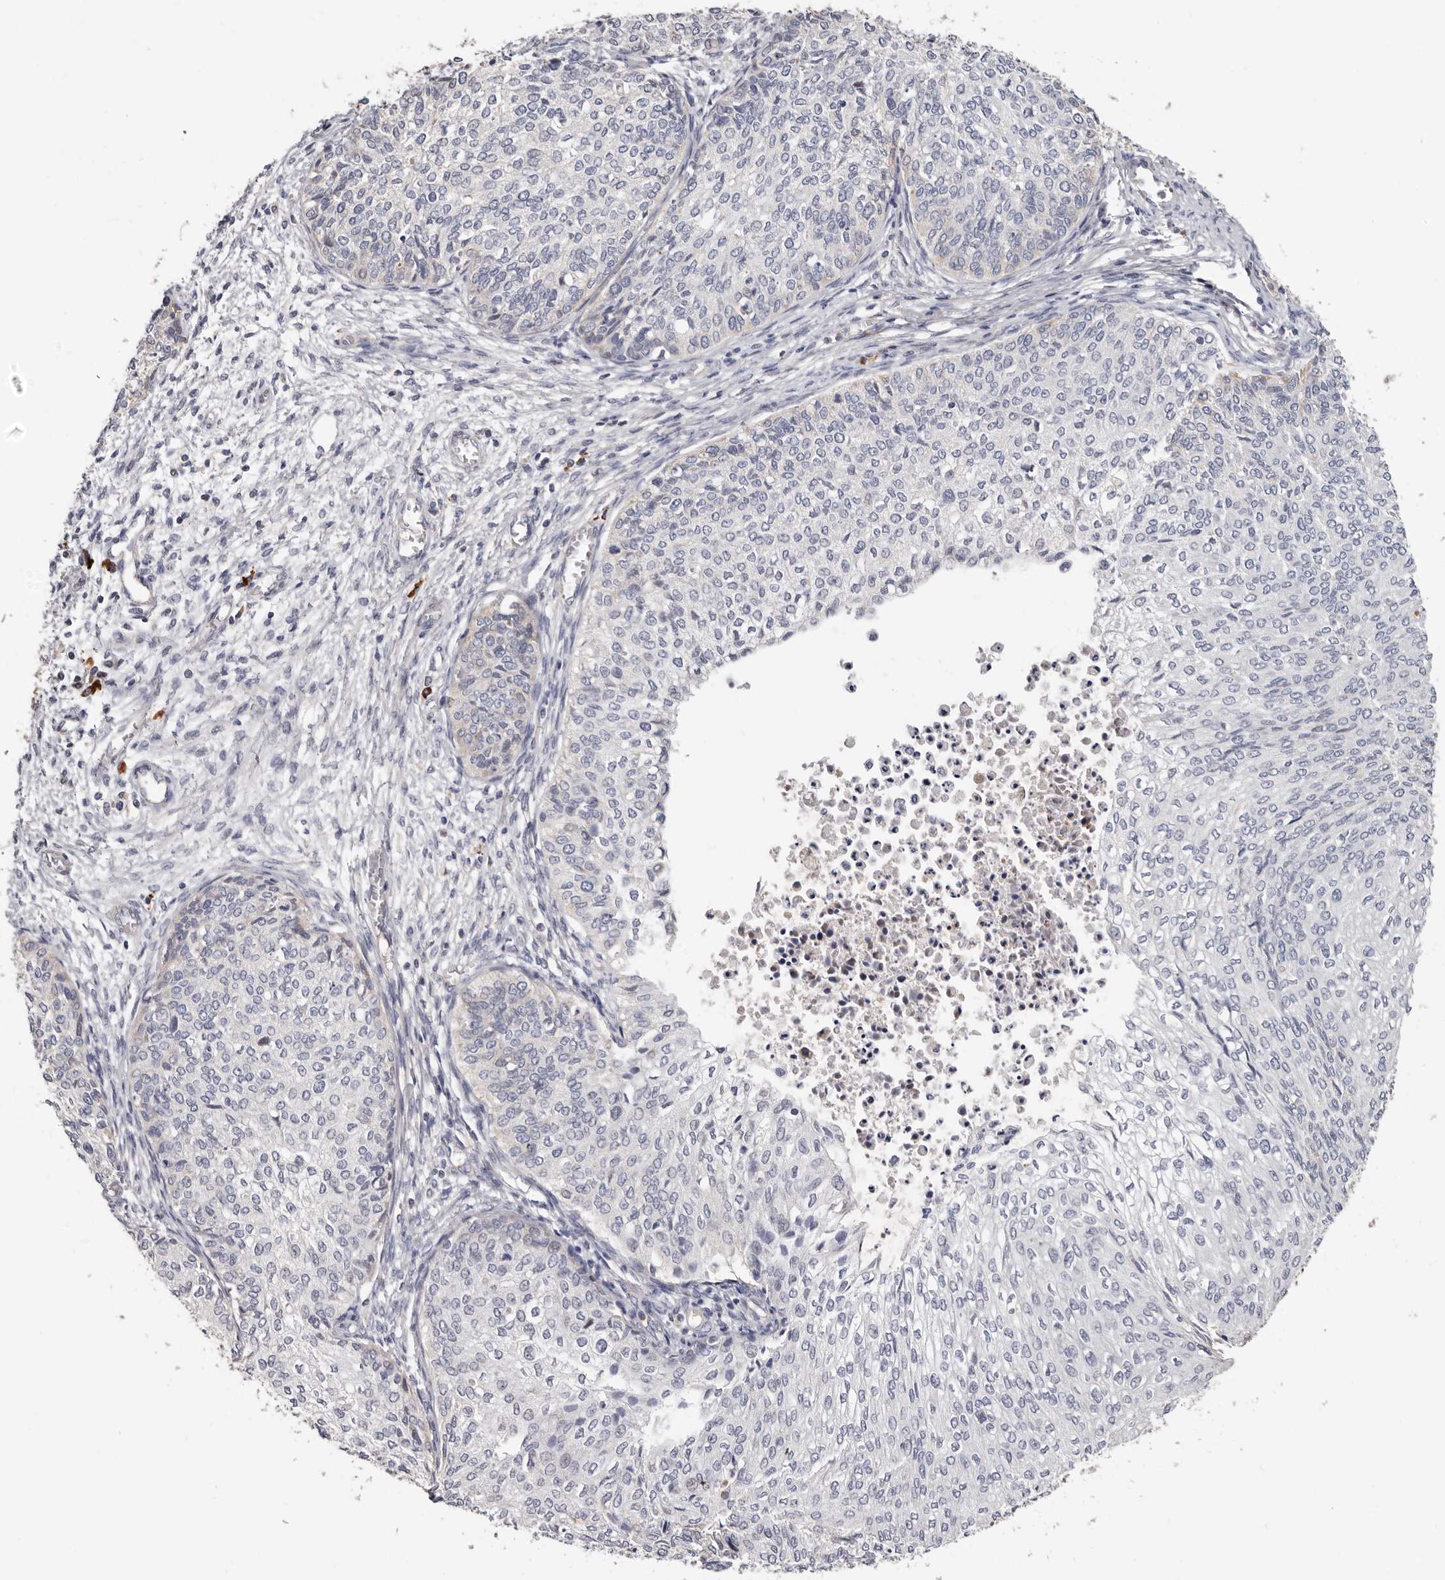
{"staining": {"intensity": "negative", "quantity": "none", "location": "none"}, "tissue": "cervical cancer", "cell_type": "Tumor cells", "image_type": "cancer", "snomed": [{"axis": "morphology", "description": "Squamous cell carcinoma, NOS"}, {"axis": "topography", "description": "Cervix"}], "caption": "Immunohistochemistry (IHC) histopathology image of human squamous cell carcinoma (cervical) stained for a protein (brown), which demonstrates no positivity in tumor cells.", "gene": "SPTA1", "patient": {"sex": "female", "age": 37}}